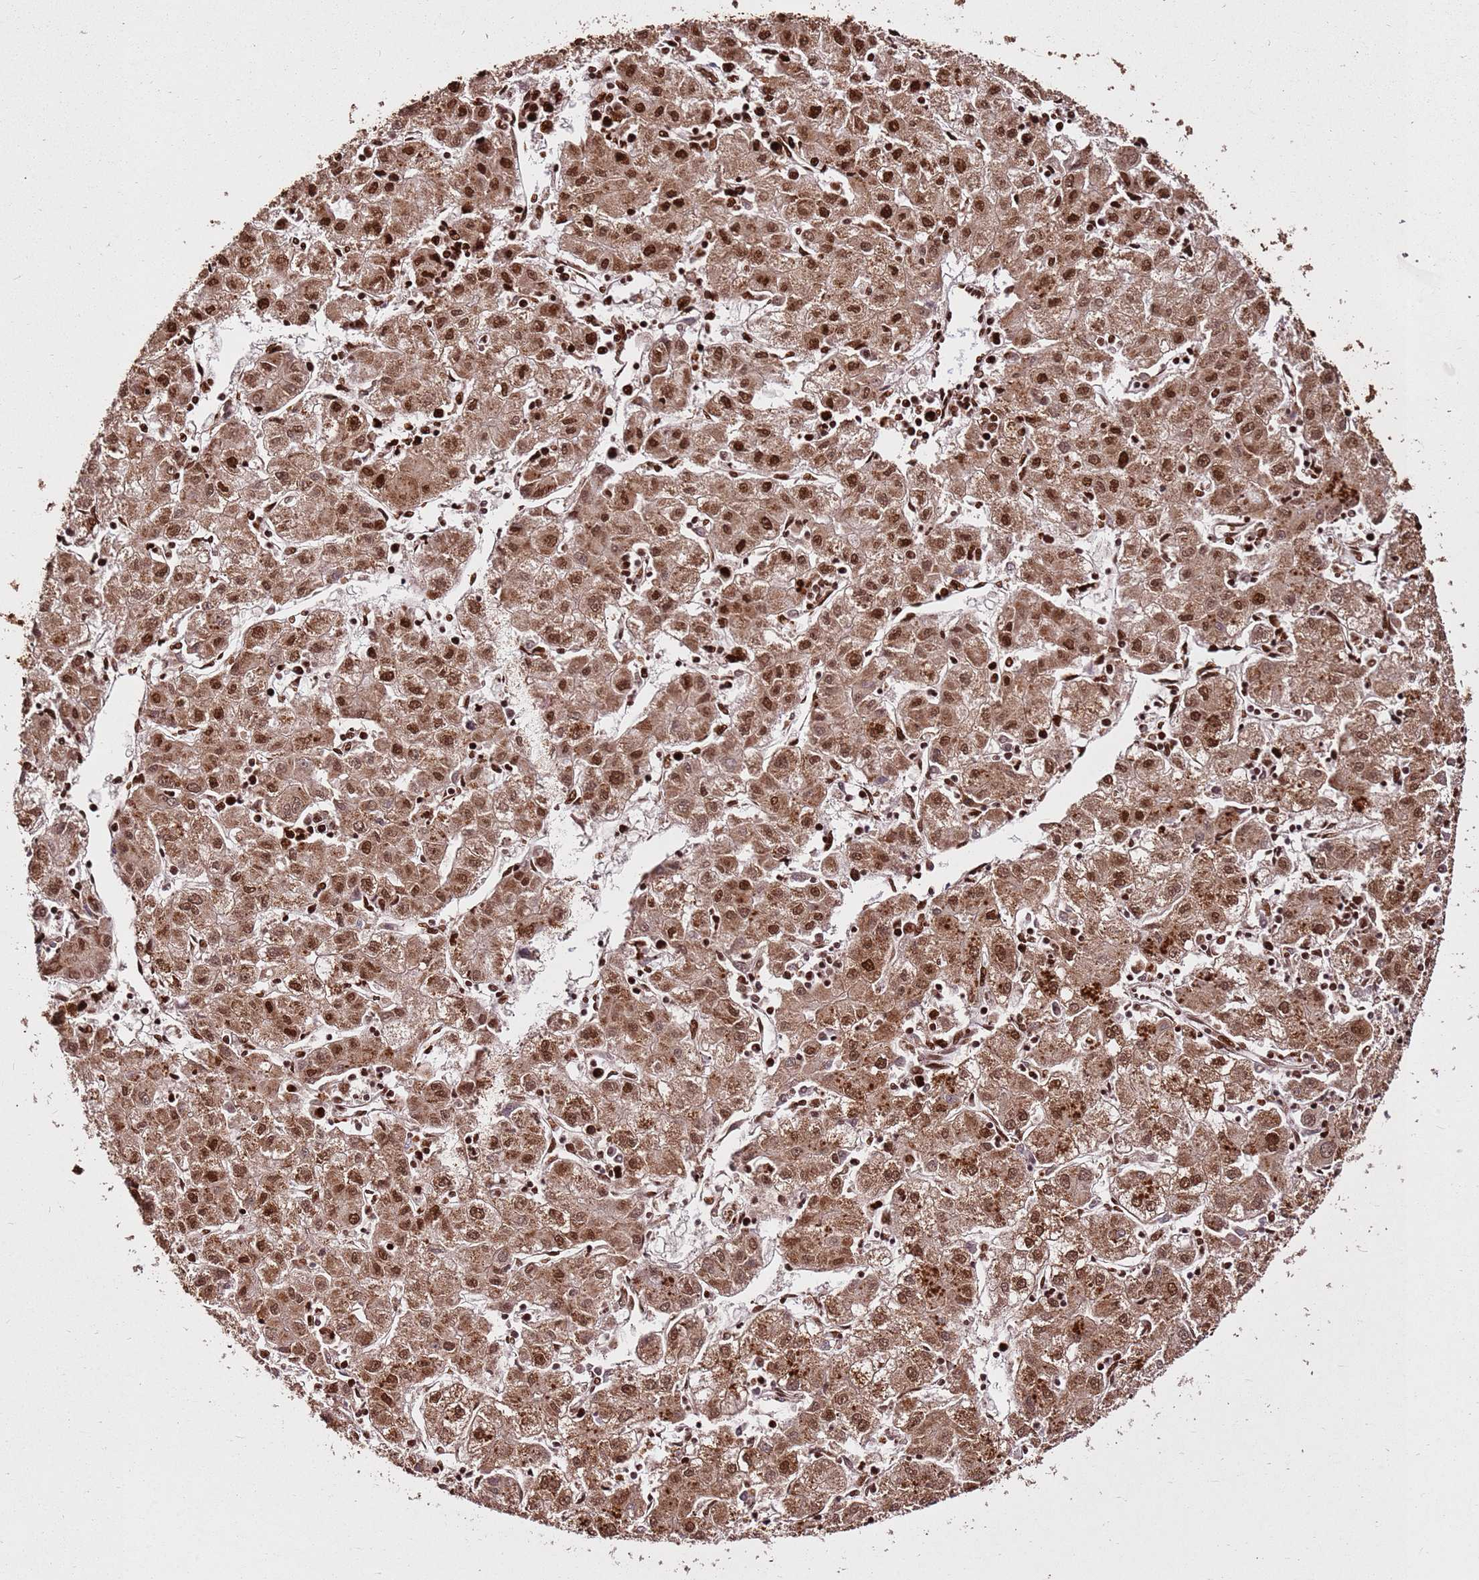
{"staining": {"intensity": "strong", "quantity": ">75%", "location": "nuclear"}, "tissue": "liver cancer", "cell_type": "Tumor cells", "image_type": "cancer", "snomed": [{"axis": "morphology", "description": "Carcinoma, Hepatocellular, NOS"}, {"axis": "topography", "description": "Liver"}], "caption": "Liver cancer (hepatocellular carcinoma) tissue shows strong nuclear expression in approximately >75% of tumor cells", "gene": "HNRNPAB", "patient": {"sex": "male", "age": 72}}